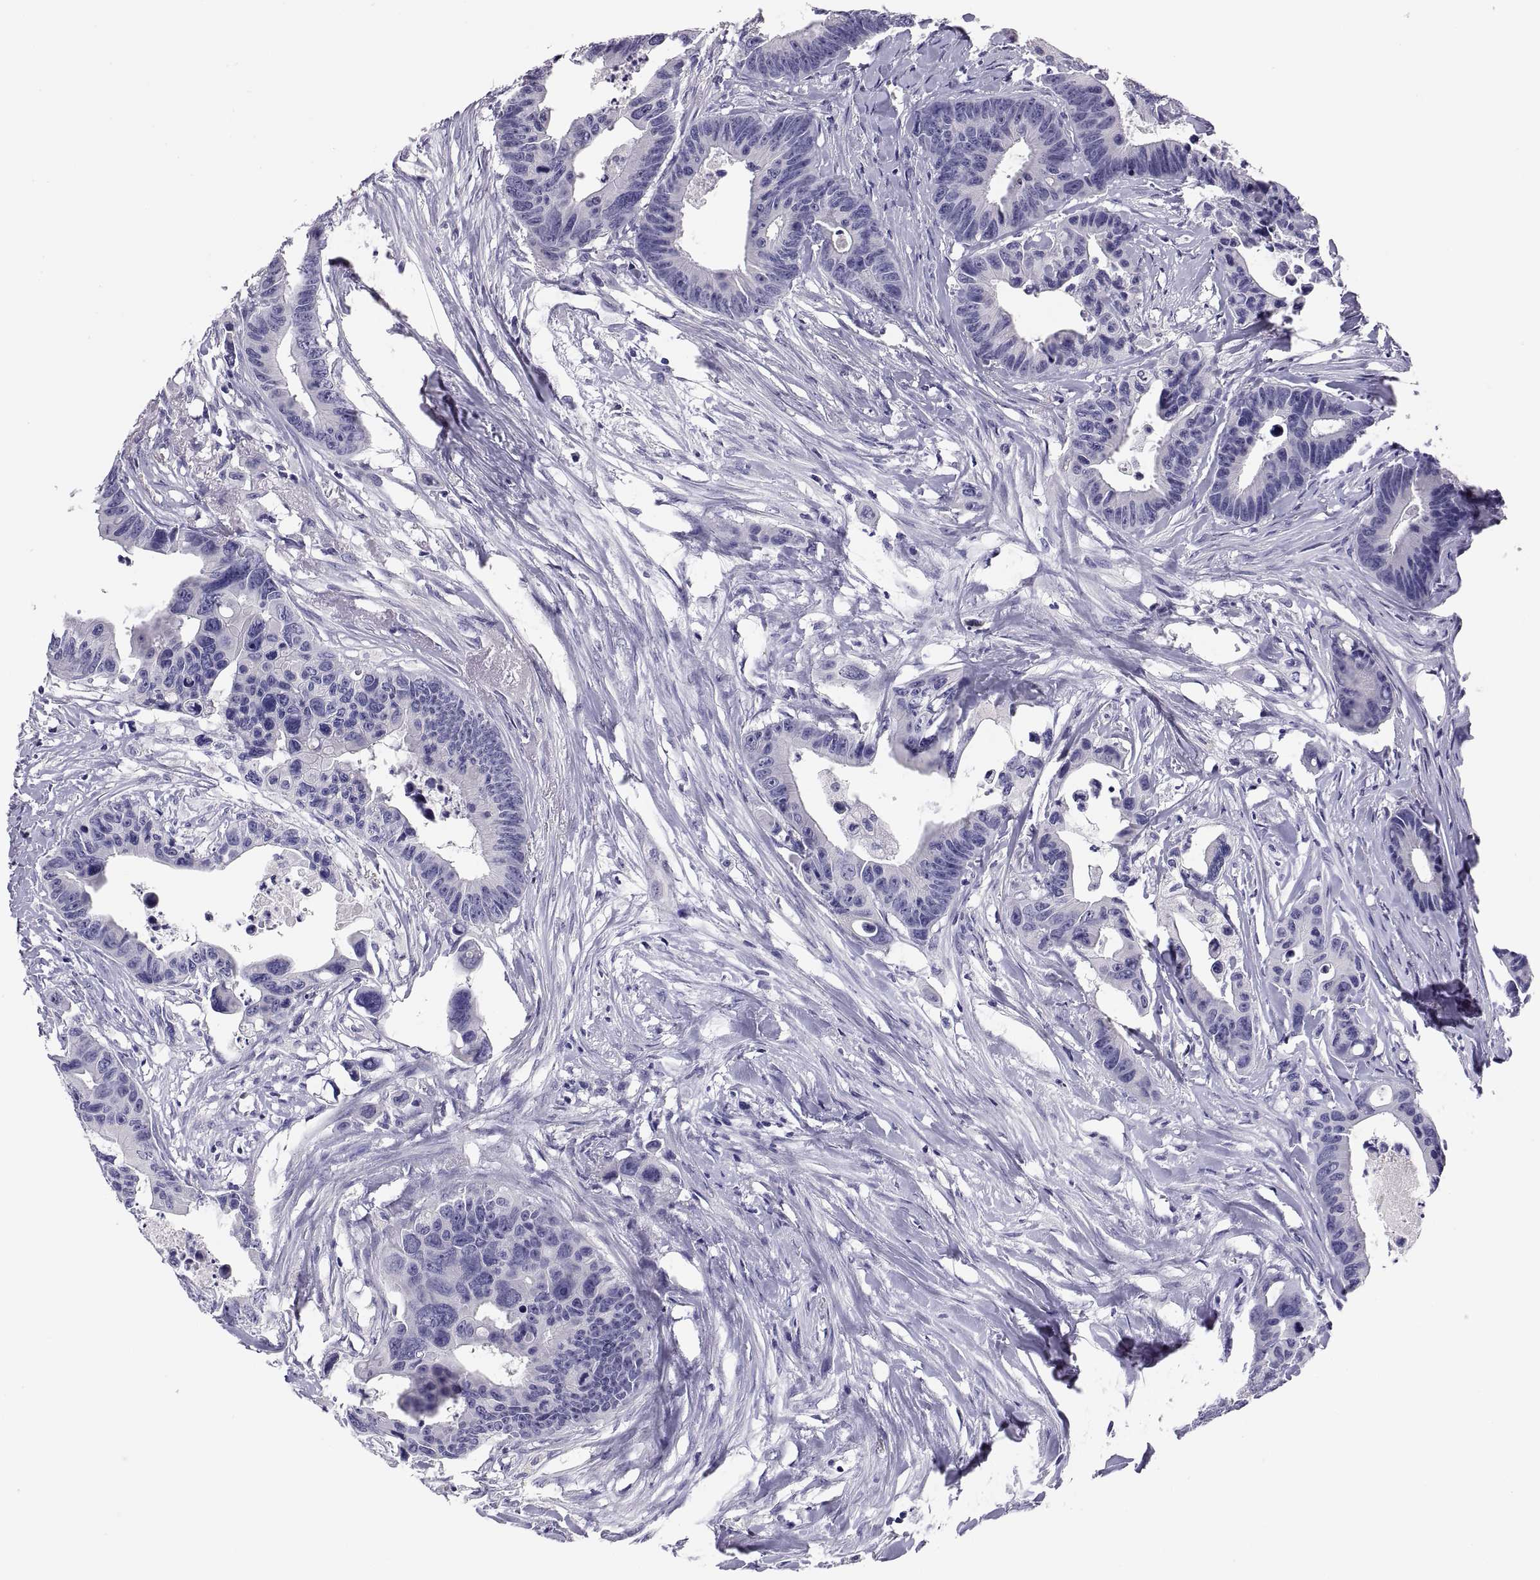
{"staining": {"intensity": "negative", "quantity": "none", "location": "none"}, "tissue": "colorectal cancer", "cell_type": "Tumor cells", "image_type": "cancer", "snomed": [{"axis": "morphology", "description": "Adenocarcinoma, NOS"}, {"axis": "topography", "description": "Colon"}], "caption": "IHC image of colorectal cancer stained for a protein (brown), which demonstrates no positivity in tumor cells.", "gene": "STRC", "patient": {"sex": "female", "age": 87}}